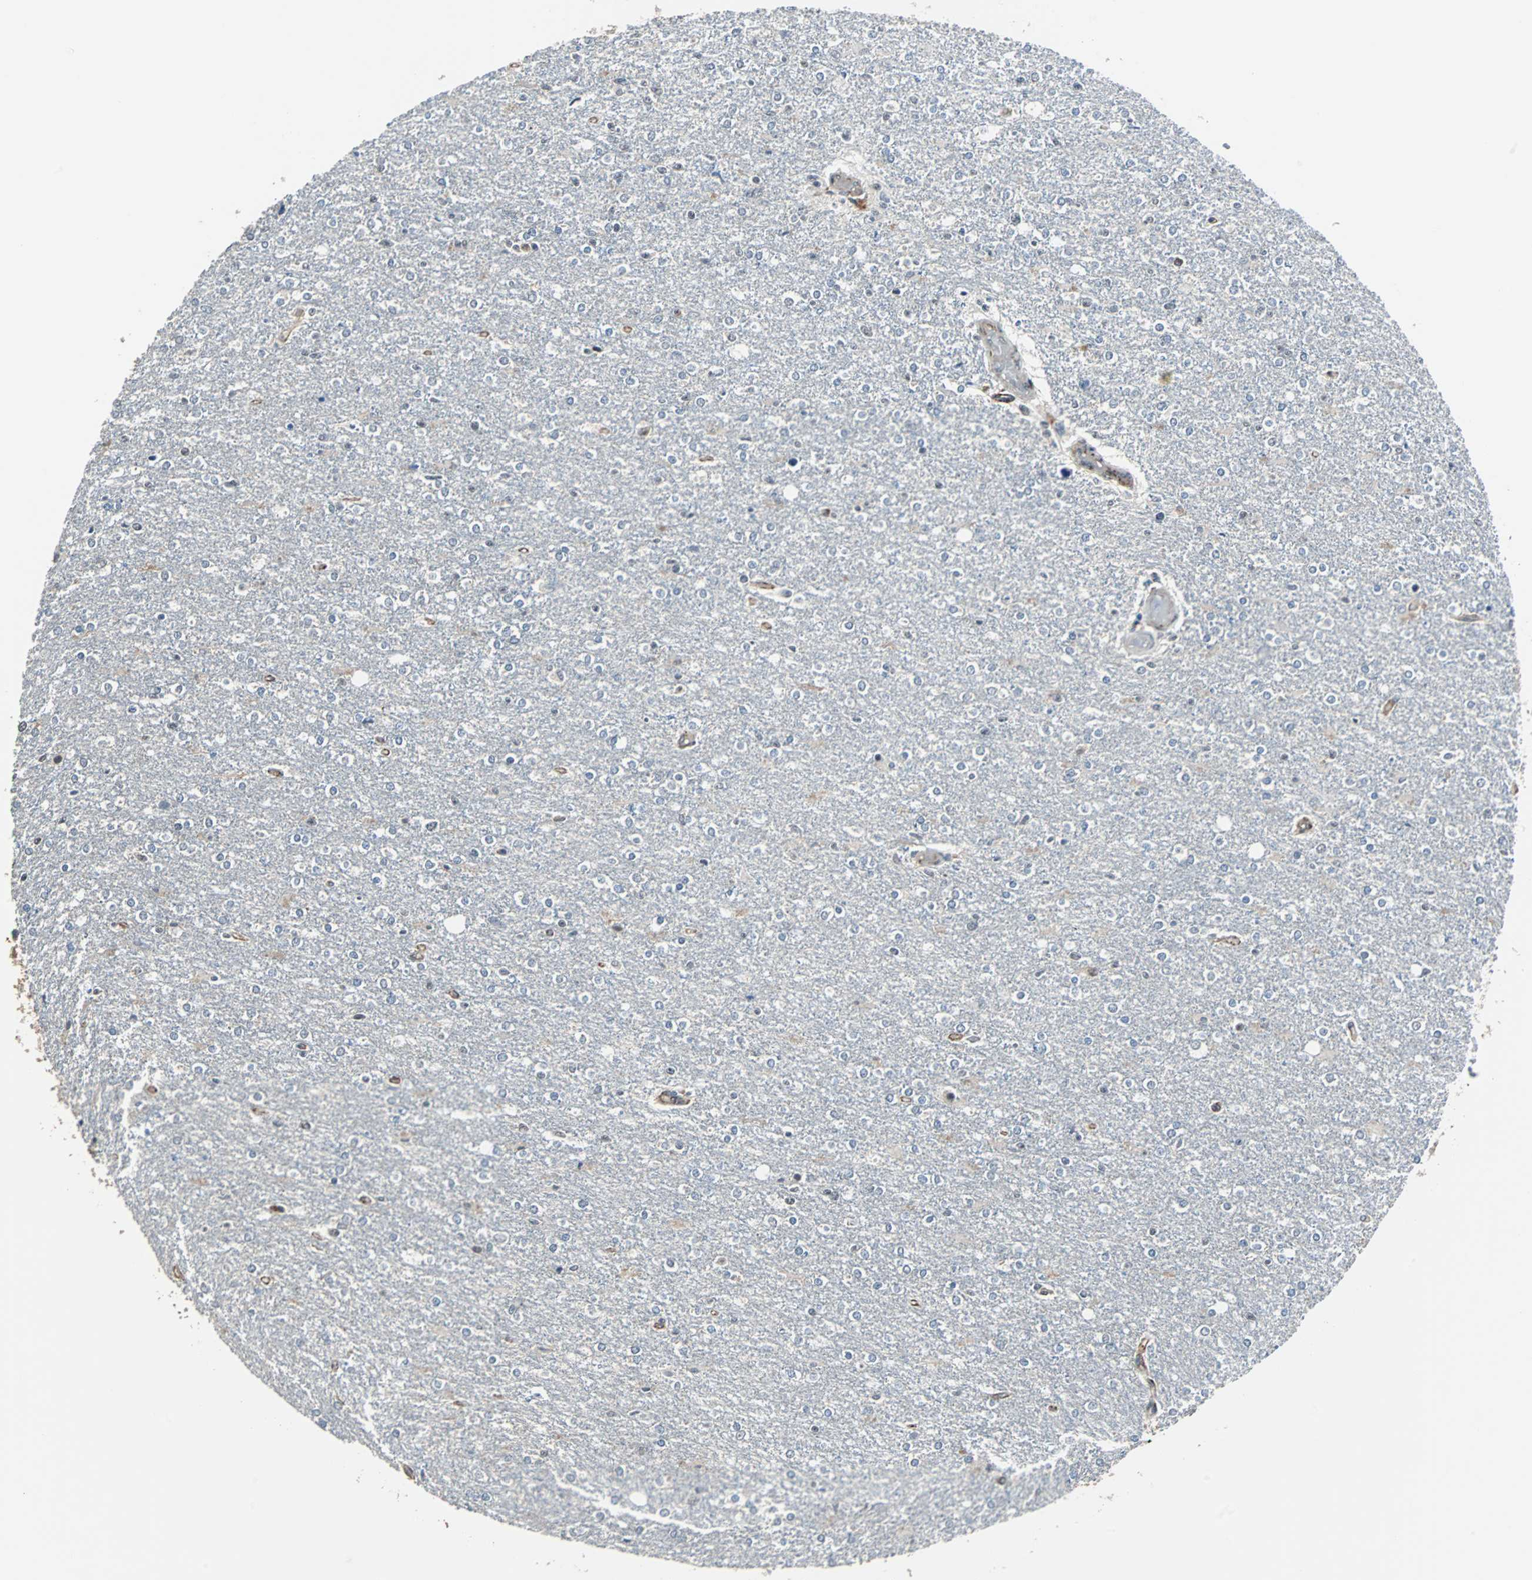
{"staining": {"intensity": "moderate", "quantity": "<25%", "location": "nuclear"}, "tissue": "glioma", "cell_type": "Tumor cells", "image_type": "cancer", "snomed": [{"axis": "morphology", "description": "Glioma, malignant, High grade"}, {"axis": "topography", "description": "Cerebral cortex"}], "caption": "Malignant glioma (high-grade) stained with IHC displays moderate nuclear positivity in approximately <25% of tumor cells.", "gene": "MKX", "patient": {"sex": "male", "age": 76}}